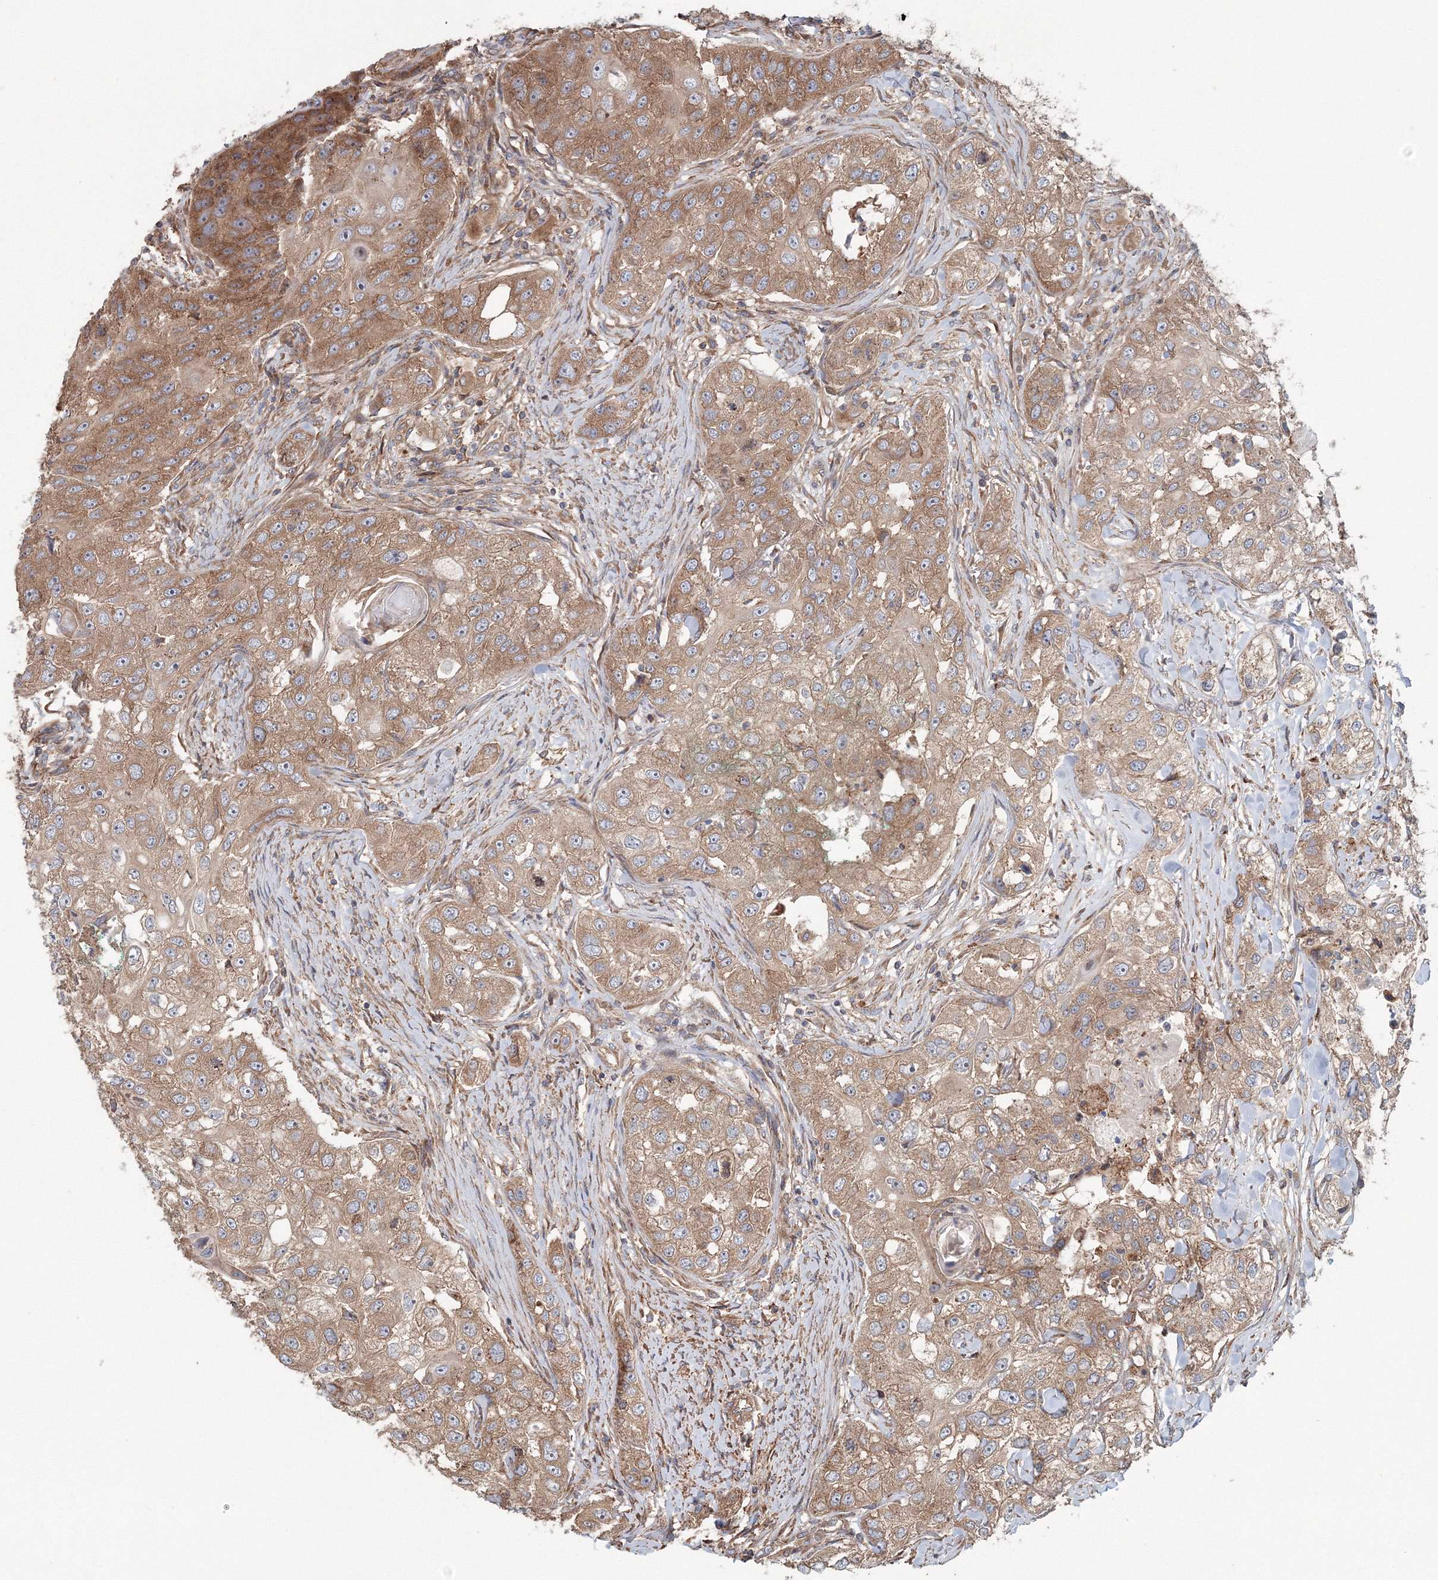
{"staining": {"intensity": "moderate", "quantity": ">75%", "location": "cytoplasmic/membranous"}, "tissue": "head and neck cancer", "cell_type": "Tumor cells", "image_type": "cancer", "snomed": [{"axis": "morphology", "description": "Normal tissue, NOS"}, {"axis": "morphology", "description": "Squamous cell carcinoma, NOS"}, {"axis": "topography", "description": "Skeletal muscle"}, {"axis": "topography", "description": "Head-Neck"}], "caption": "Immunohistochemical staining of head and neck cancer shows moderate cytoplasmic/membranous protein positivity in about >75% of tumor cells.", "gene": "EXOC1", "patient": {"sex": "male", "age": 51}}